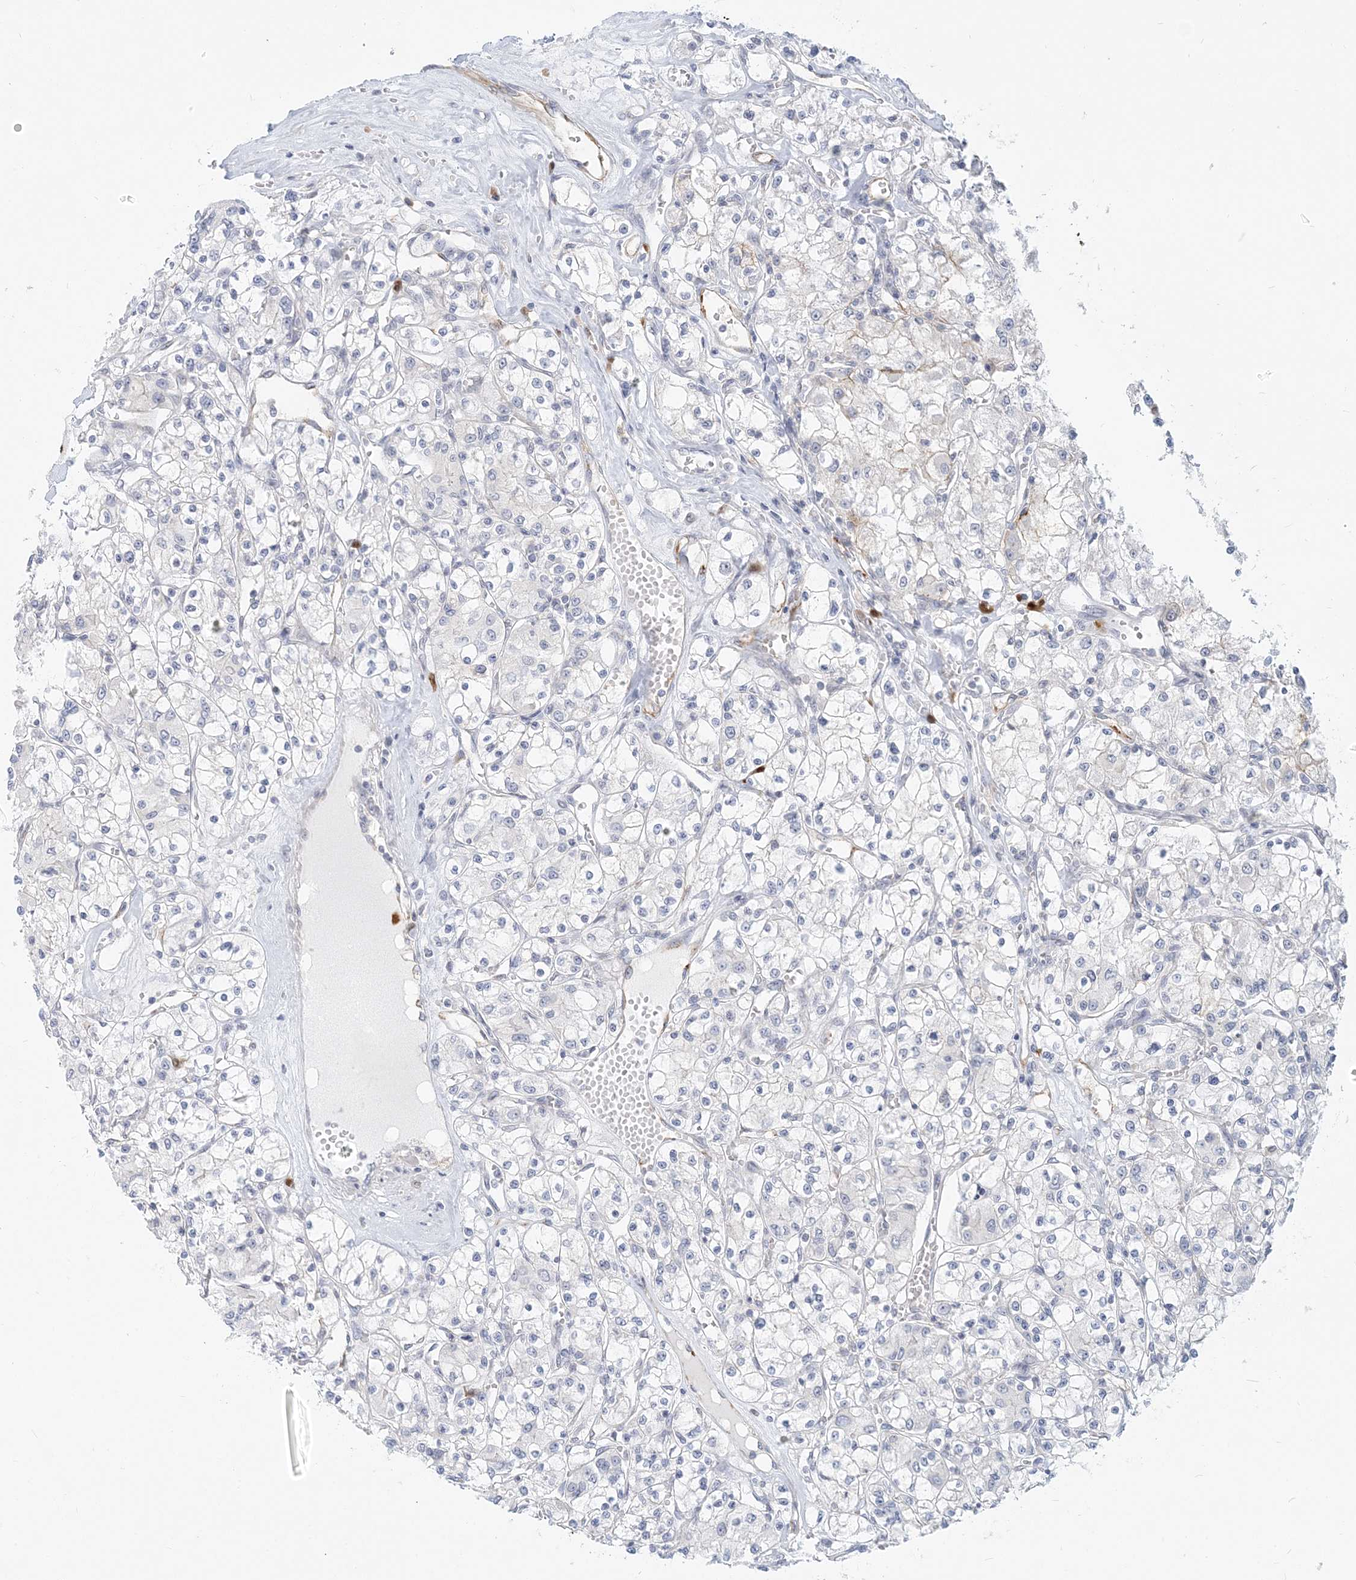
{"staining": {"intensity": "negative", "quantity": "none", "location": "none"}, "tissue": "renal cancer", "cell_type": "Tumor cells", "image_type": "cancer", "snomed": [{"axis": "morphology", "description": "Adenocarcinoma, NOS"}, {"axis": "topography", "description": "Kidney"}], "caption": "Image shows no significant protein expression in tumor cells of renal cancer.", "gene": "GMPPA", "patient": {"sex": "female", "age": 59}}